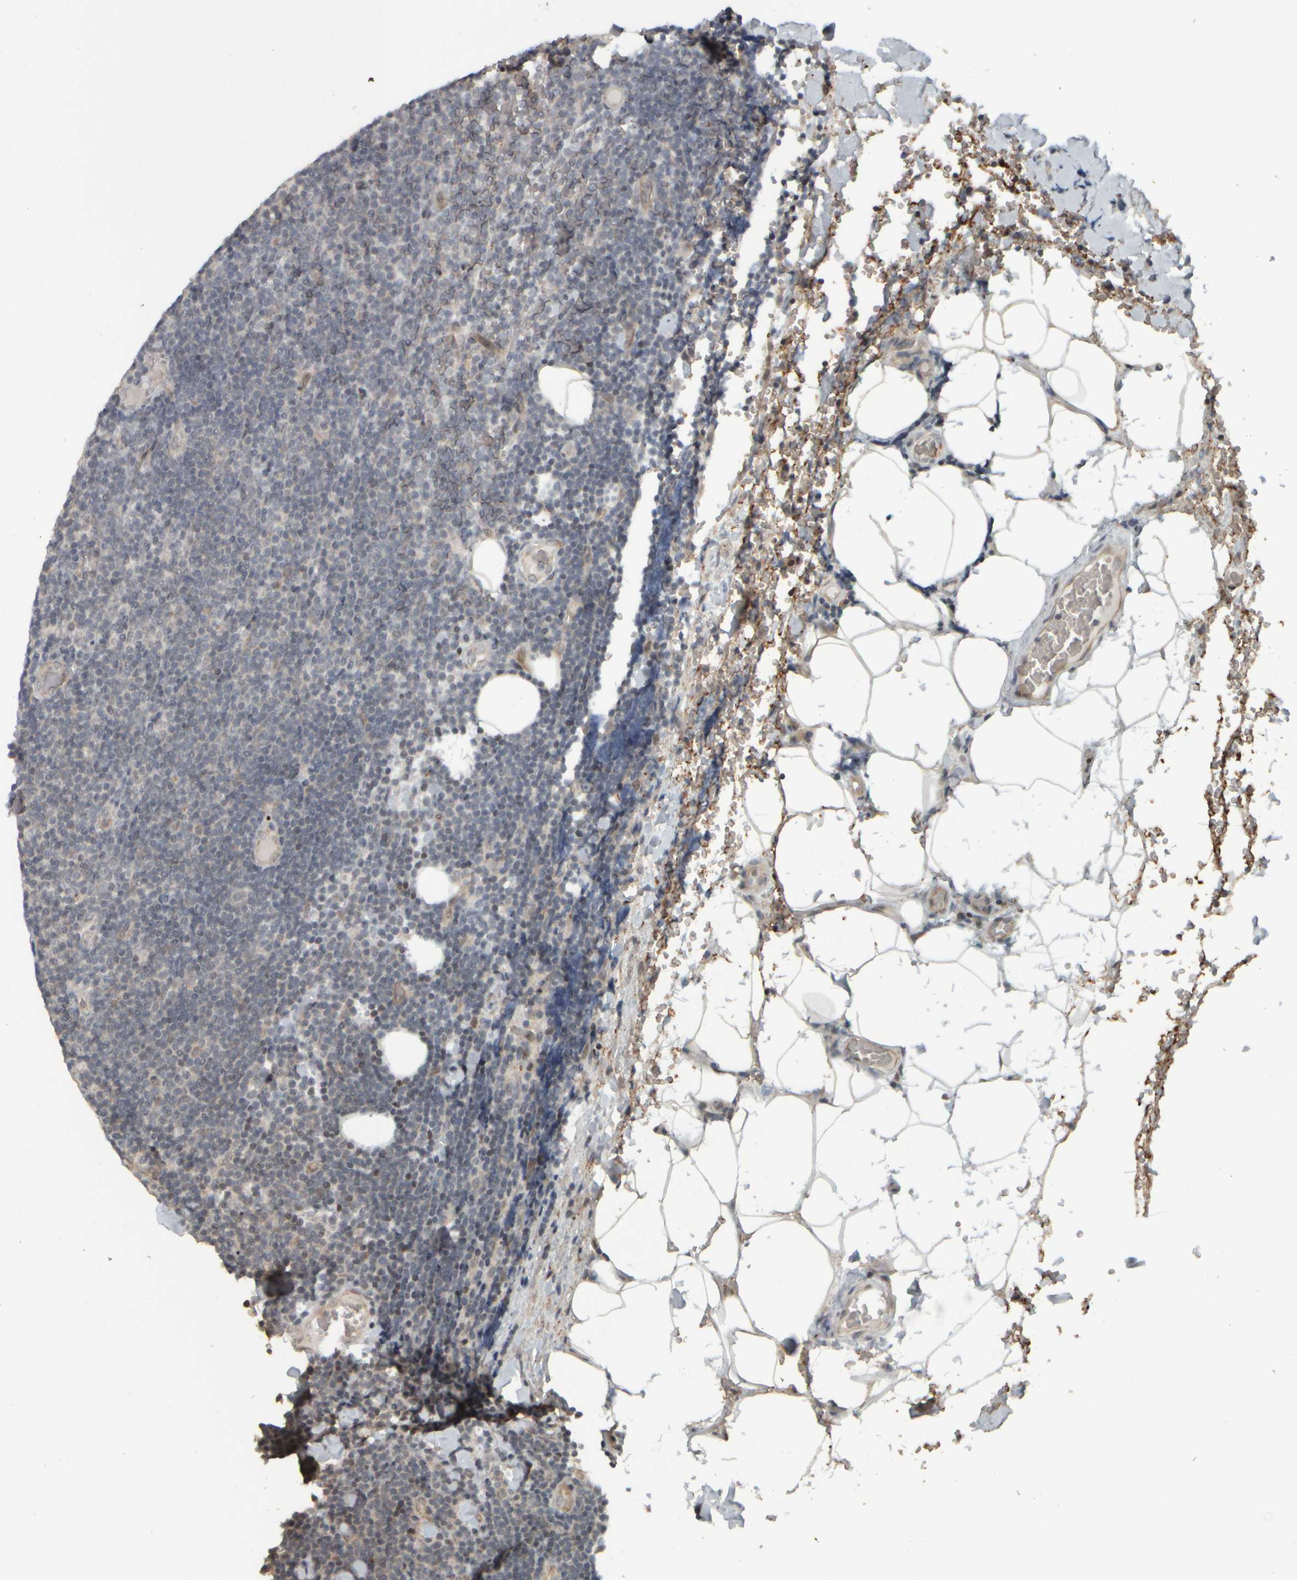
{"staining": {"intensity": "weak", "quantity": "<25%", "location": "cytoplasmic/membranous"}, "tissue": "lymphoma", "cell_type": "Tumor cells", "image_type": "cancer", "snomed": [{"axis": "morphology", "description": "Malignant lymphoma, non-Hodgkin's type, Low grade"}, {"axis": "topography", "description": "Lymph node"}], "caption": "Tumor cells show no significant protein staining in lymphoma.", "gene": "NAPG", "patient": {"sex": "male", "age": 66}}